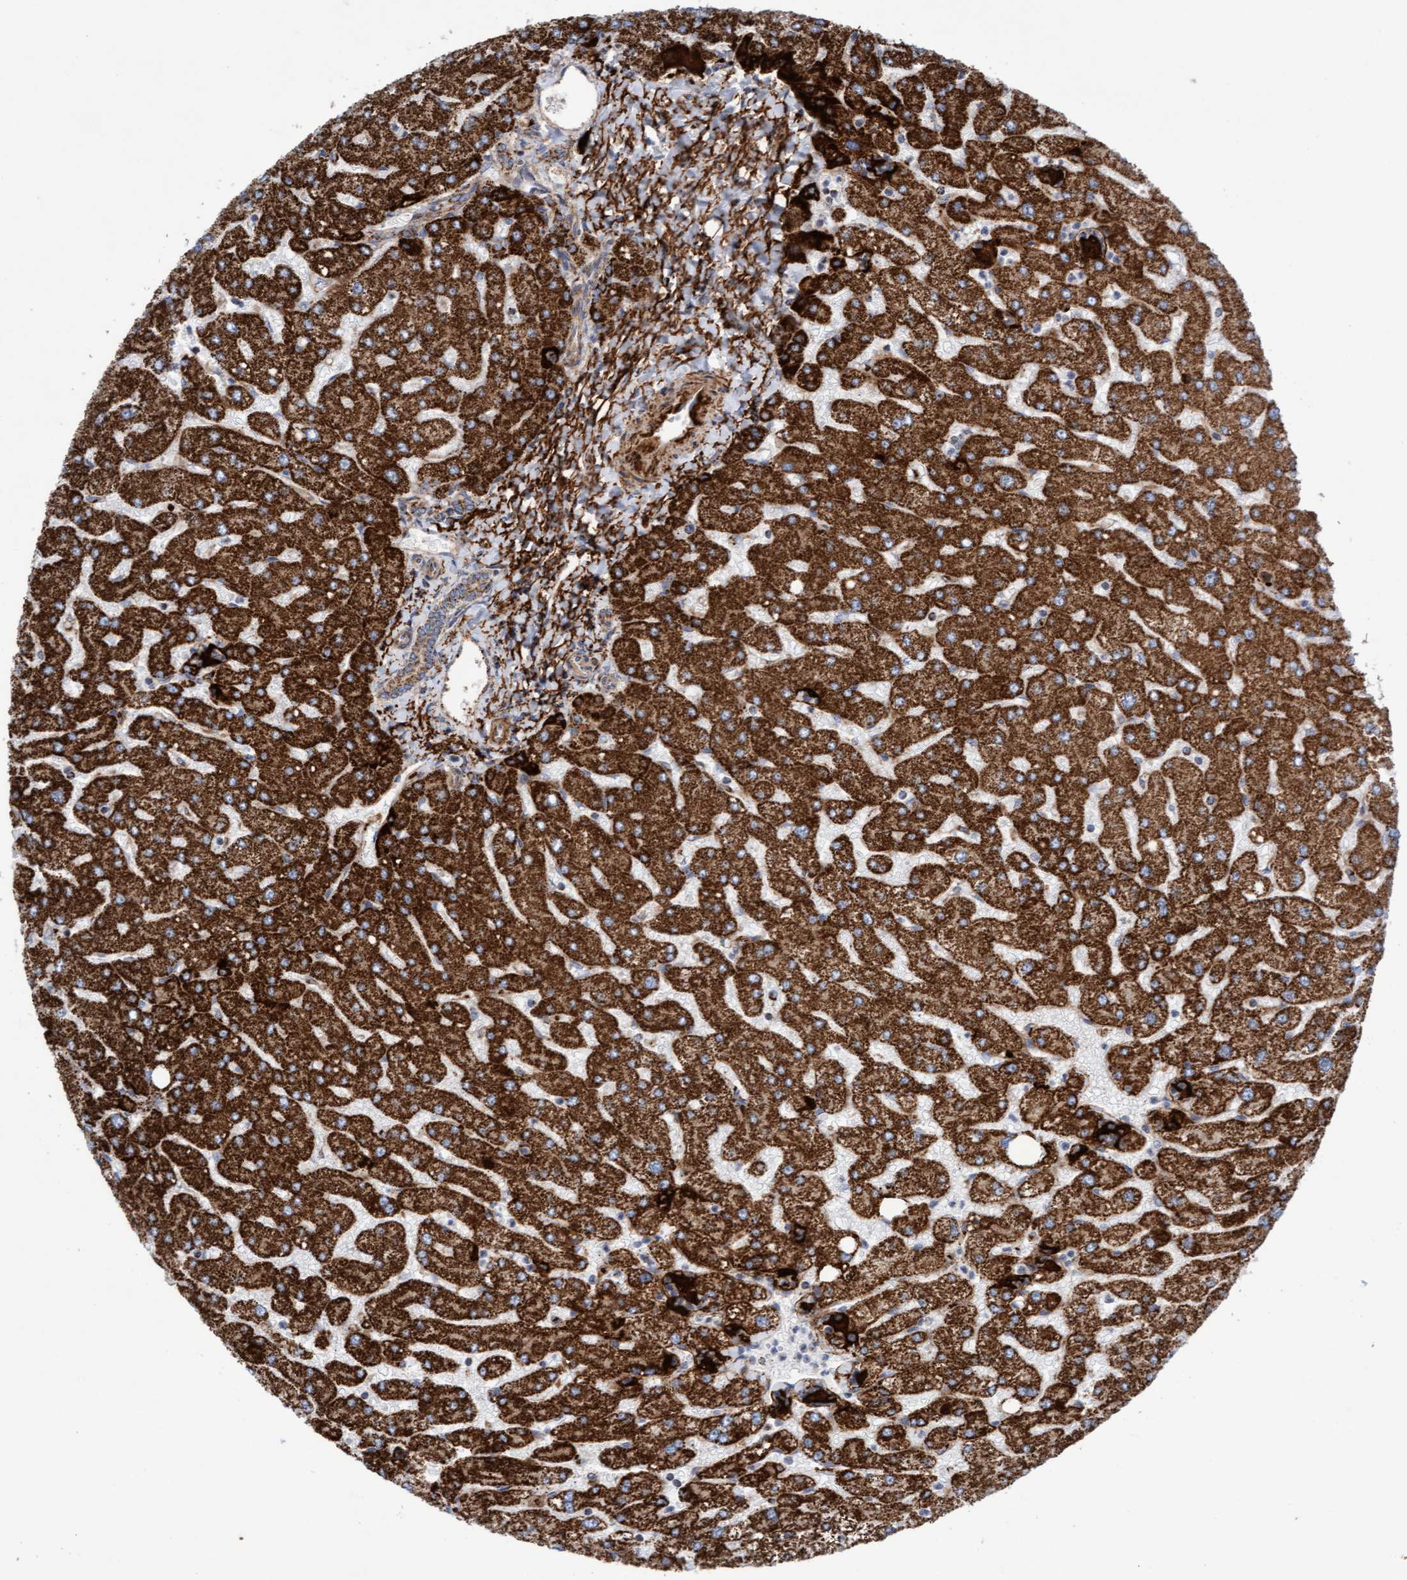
{"staining": {"intensity": "moderate", "quantity": ">75%", "location": "cytoplasmic/membranous"}, "tissue": "liver", "cell_type": "Cholangiocytes", "image_type": "normal", "snomed": [{"axis": "morphology", "description": "Normal tissue, NOS"}, {"axis": "topography", "description": "Liver"}], "caption": "Cholangiocytes display medium levels of moderate cytoplasmic/membranous expression in approximately >75% of cells in benign human liver. The staining was performed using DAB, with brown indicating positive protein expression. Nuclei are stained blue with hematoxylin.", "gene": "GGTA1", "patient": {"sex": "male", "age": 55}}